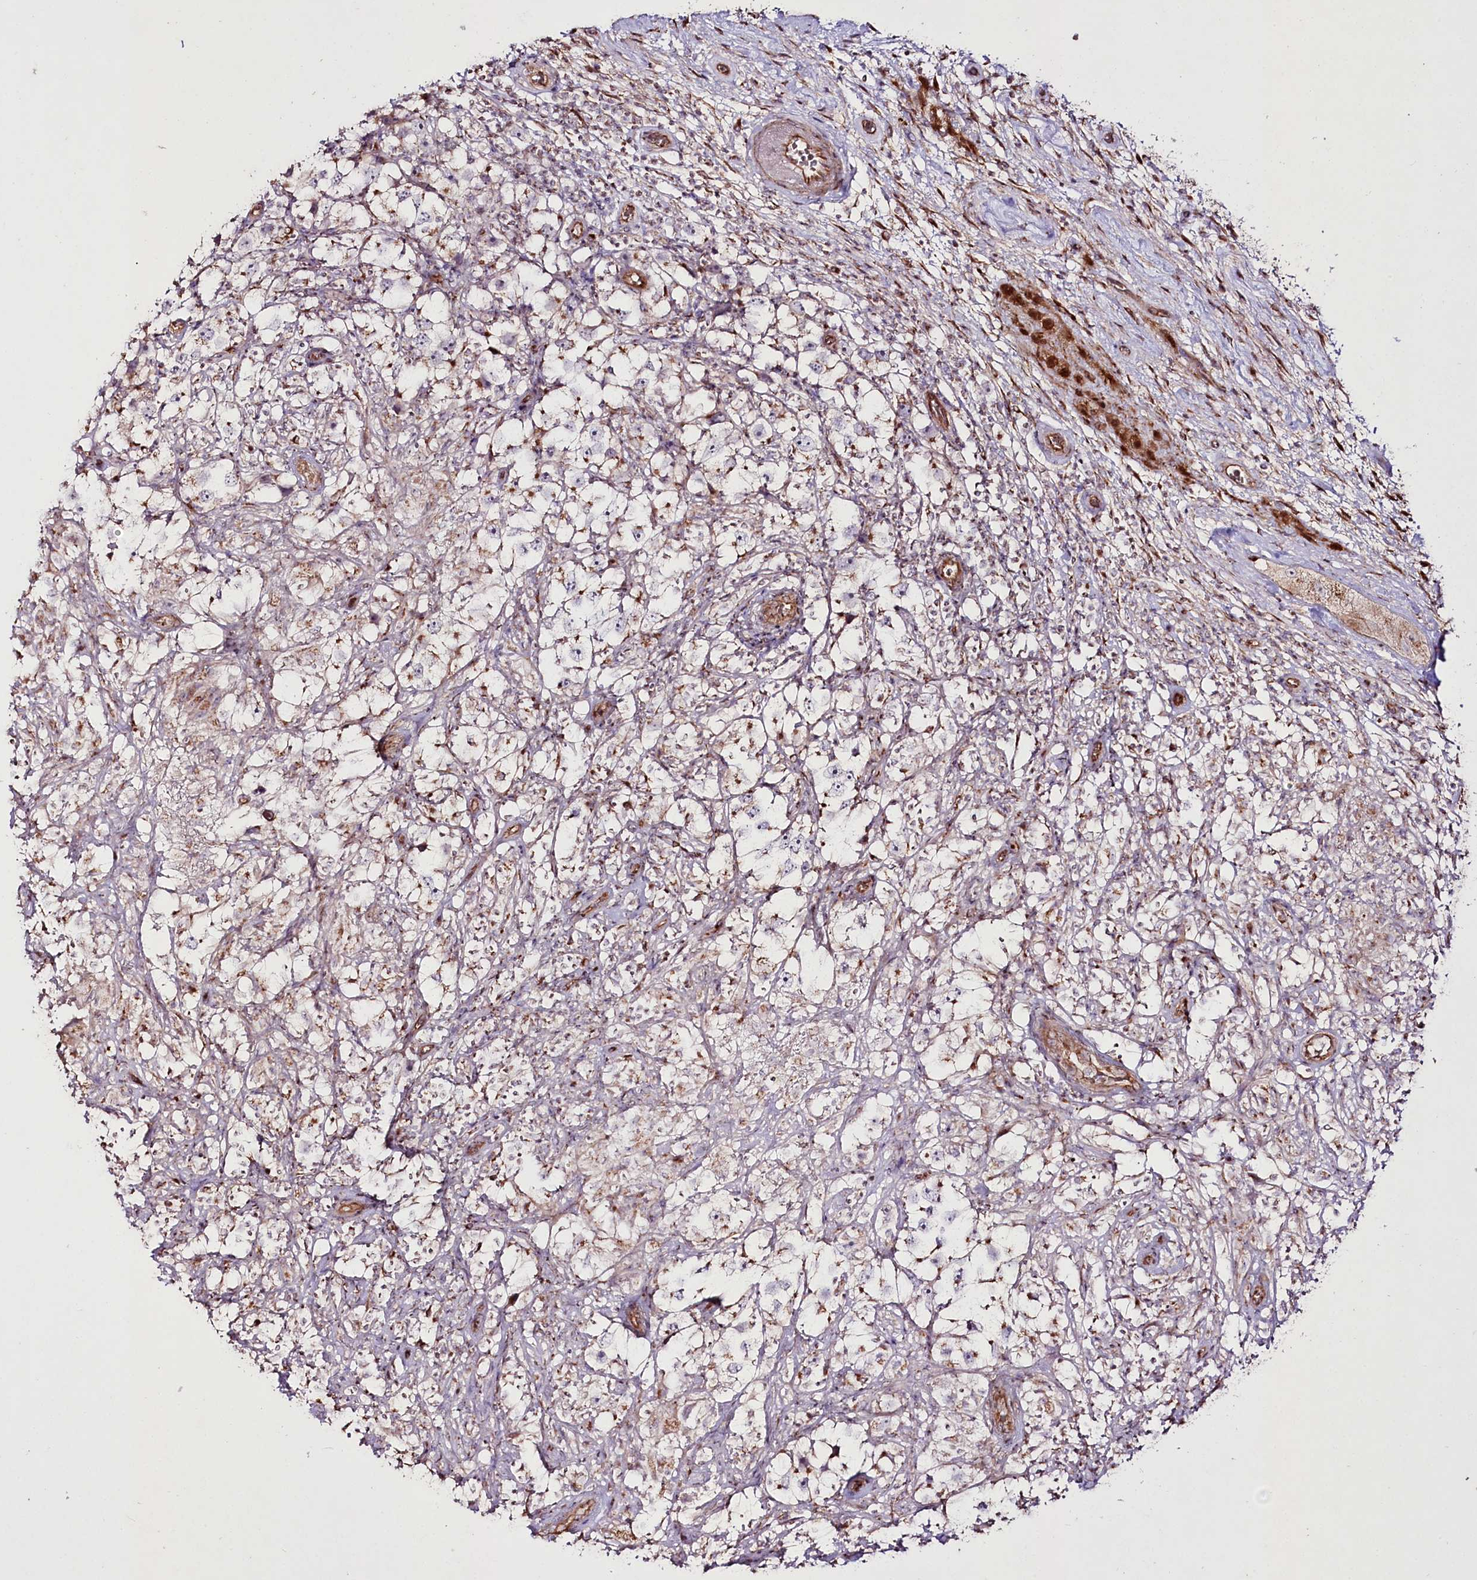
{"staining": {"intensity": "moderate", "quantity": ">75%", "location": "cytoplasmic/membranous"}, "tissue": "testis cancer", "cell_type": "Tumor cells", "image_type": "cancer", "snomed": [{"axis": "morphology", "description": "Seminoma, NOS"}, {"axis": "topography", "description": "Testis"}], "caption": "Testis cancer (seminoma) stained for a protein (brown) reveals moderate cytoplasmic/membranous positive positivity in approximately >75% of tumor cells.", "gene": "REXO2", "patient": {"sex": "male", "age": 49}}